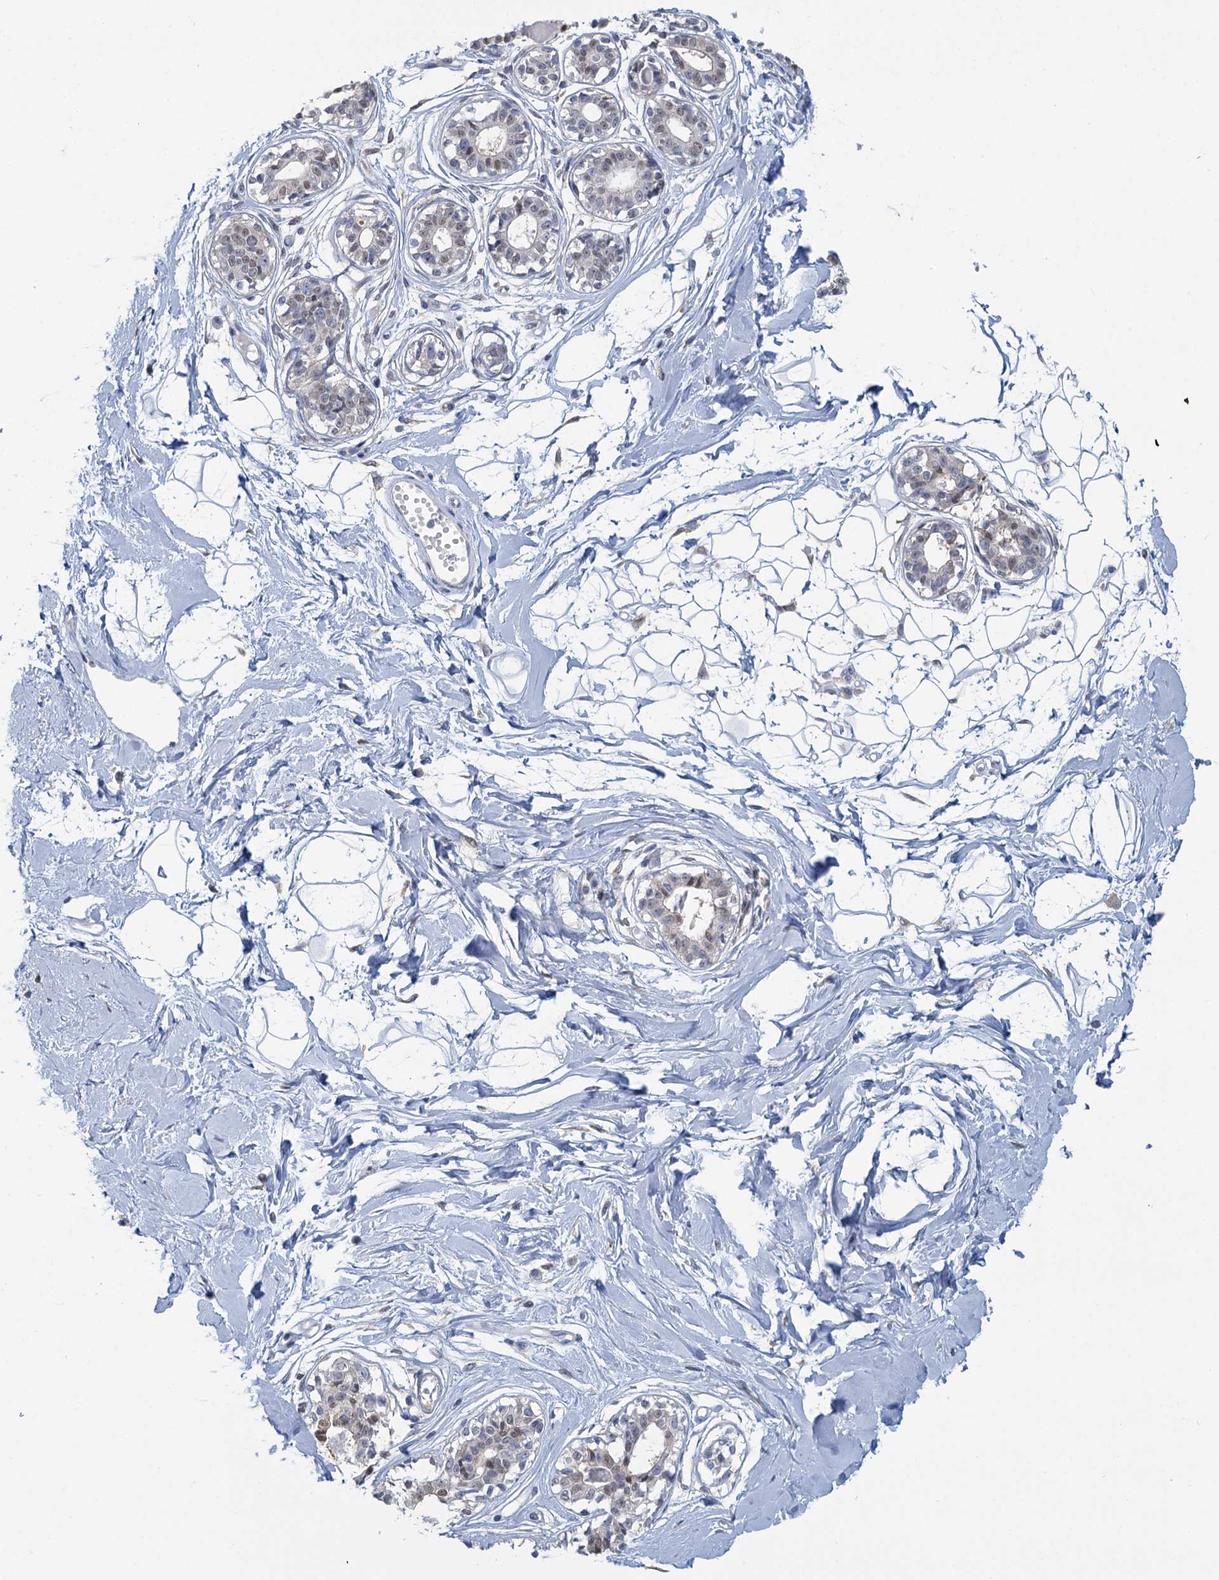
{"staining": {"intensity": "negative", "quantity": "none", "location": "none"}, "tissue": "breast", "cell_type": "Adipocytes", "image_type": "normal", "snomed": [{"axis": "morphology", "description": "Normal tissue, NOS"}, {"axis": "topography", "description": "Breast"}], "caption": "This is a micrograph of immunohistochemistry staining of normal breast, which shows no expression in adipocytes. (Stains: DAB IHC with hematoxylin counter stain, Microscopy: brightfield microscopy at high magnification).", "gene": "MYO7B", "patient": {"sex": "female", "age": 45}}